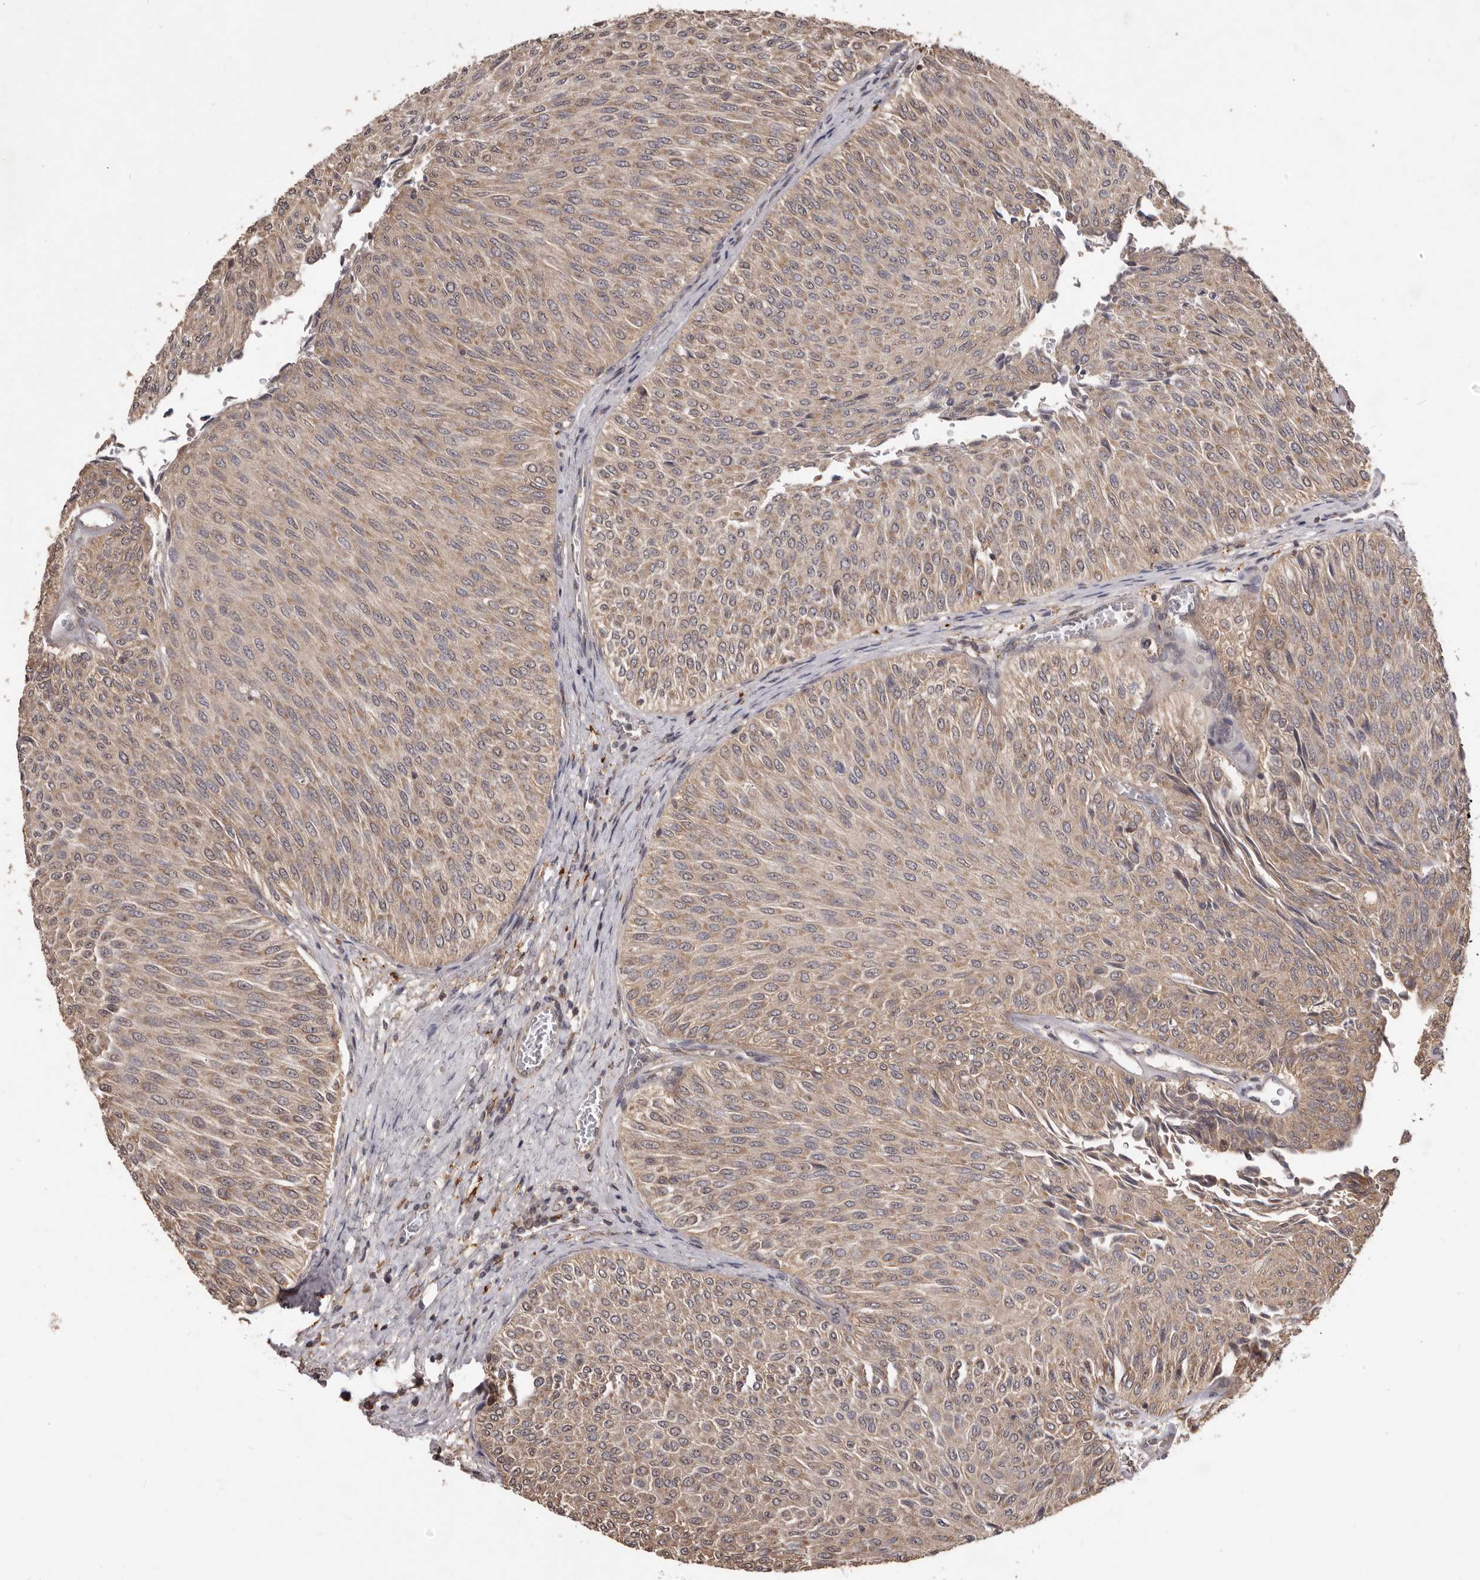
{"staining": {"intensity": "weak", "quantity": ">75%", "location": "cytoplasmic/membranous"}, "tissue": "urothelial cancer", "cell_type": "Tumor cells", "image_type": "cancer", "snomed": [{"axis": "morphology", "description": "Urothelial carcinoma, Low grade"}, {"axis": "topography", "description": "Urinary bladder"}], "caption": "Immunohistochemistry (IHC) photomicrograph of low-grade urothelial carcinoma stained for a protein (brown), which reveals low levels of weak cytoplasmic/membranous staining in about >75% of tumor cells.", "gene": "MTO1", "patient": {"sex": "male", "age": 78}}